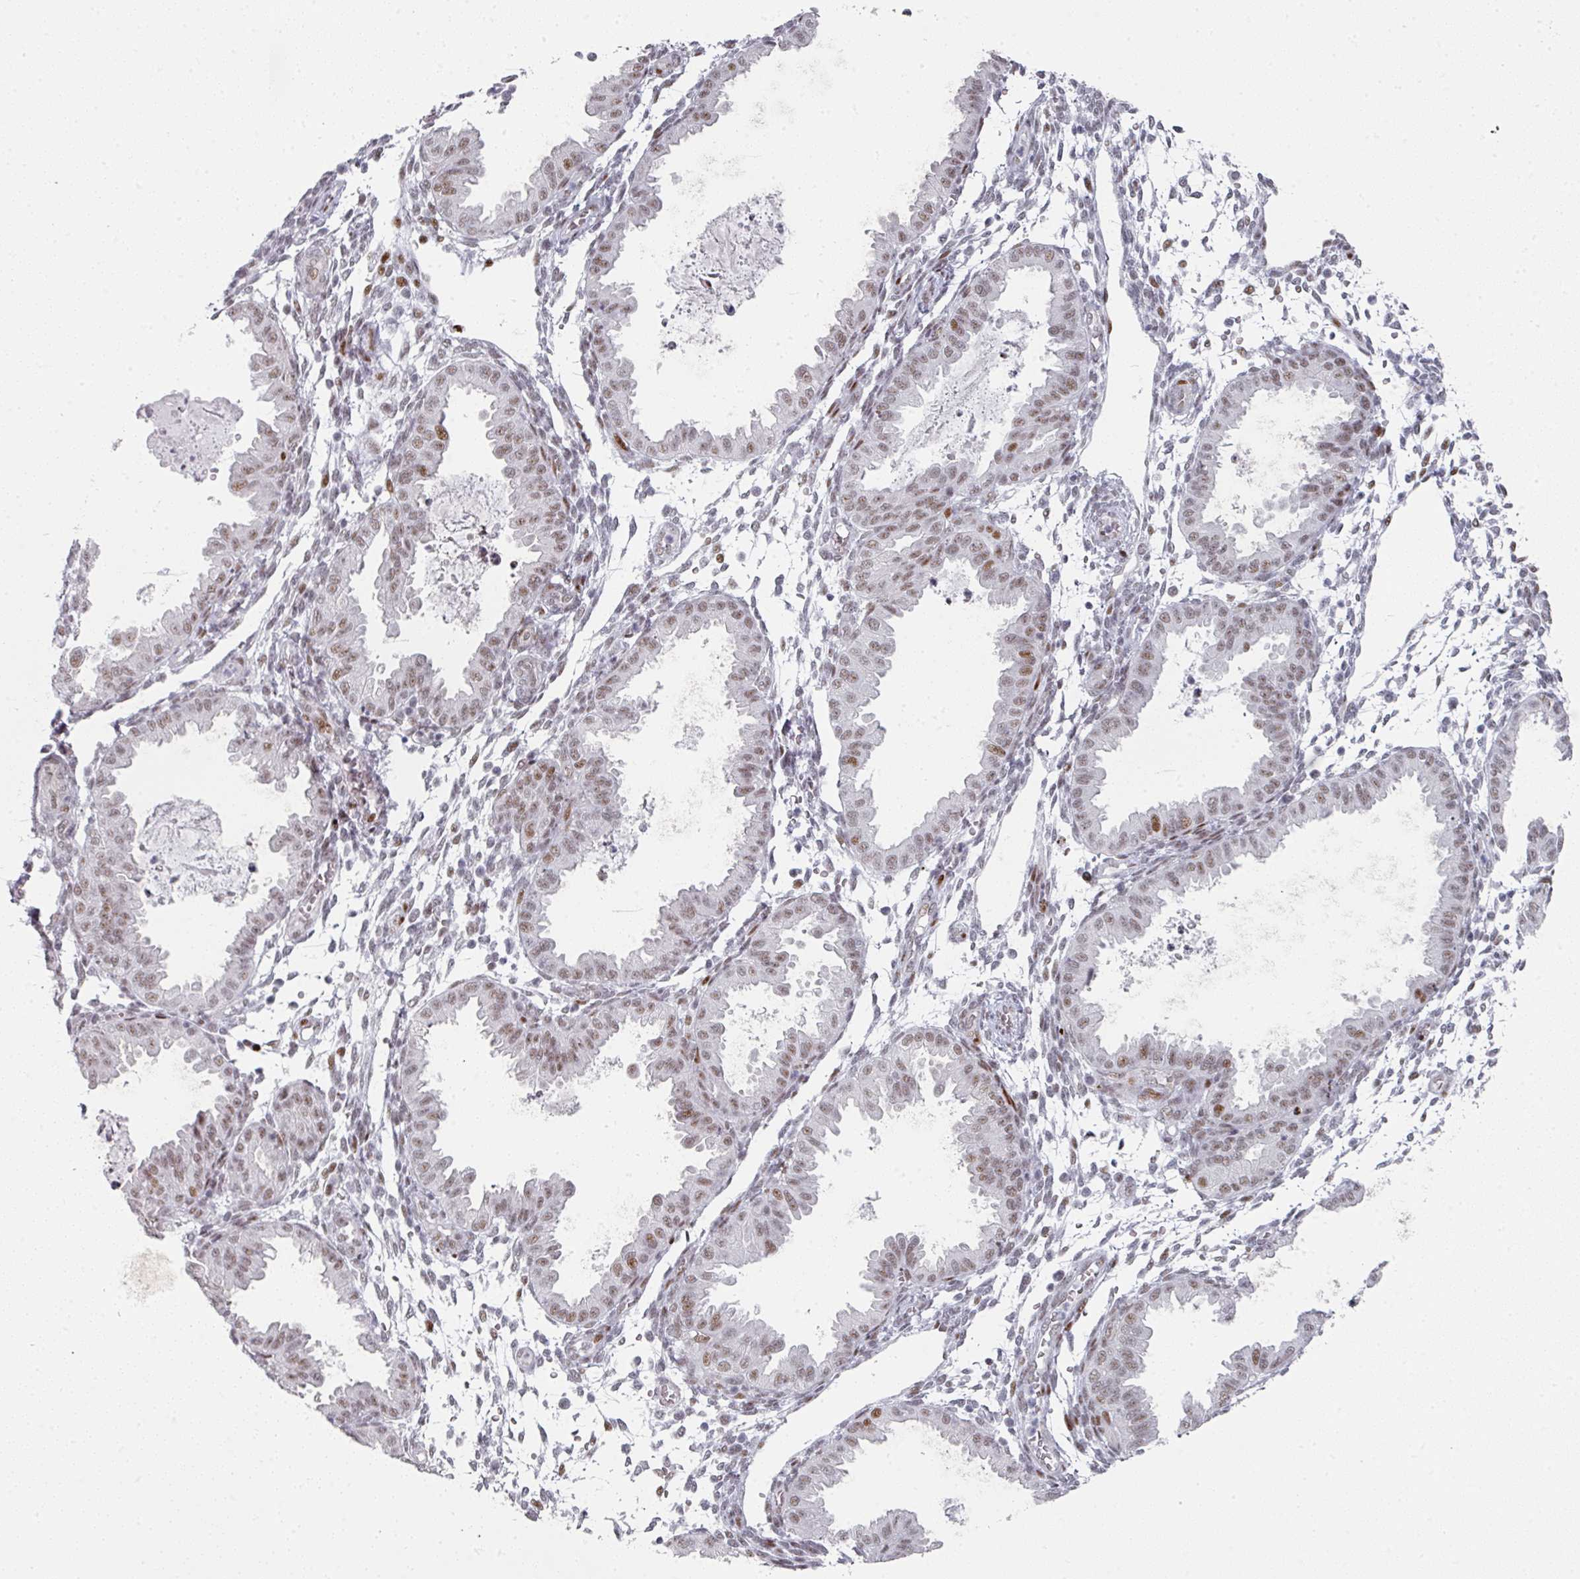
{"staining": {"intensity": "moderate", "quantity": "25%-75%", "location": "nuclear"}, "tissue": "endometrium", "cell_type": "Cells in endometrial stroma", "image_type": "normal", "snomed": [{"axis": "morphology", "description": "Normal tissue, NOS"}, {"axis": "topography", "description": "Endometrium"}], "caption": "A photomicrograph showing moderate nuclear staining in approximately 25%-75% of cells in endometrial stroma in normal endometrium, as visualized by brown immunohistochemical staining.", "gene": "SF3B5", "patient": {"sex": "female", "age": 33}}